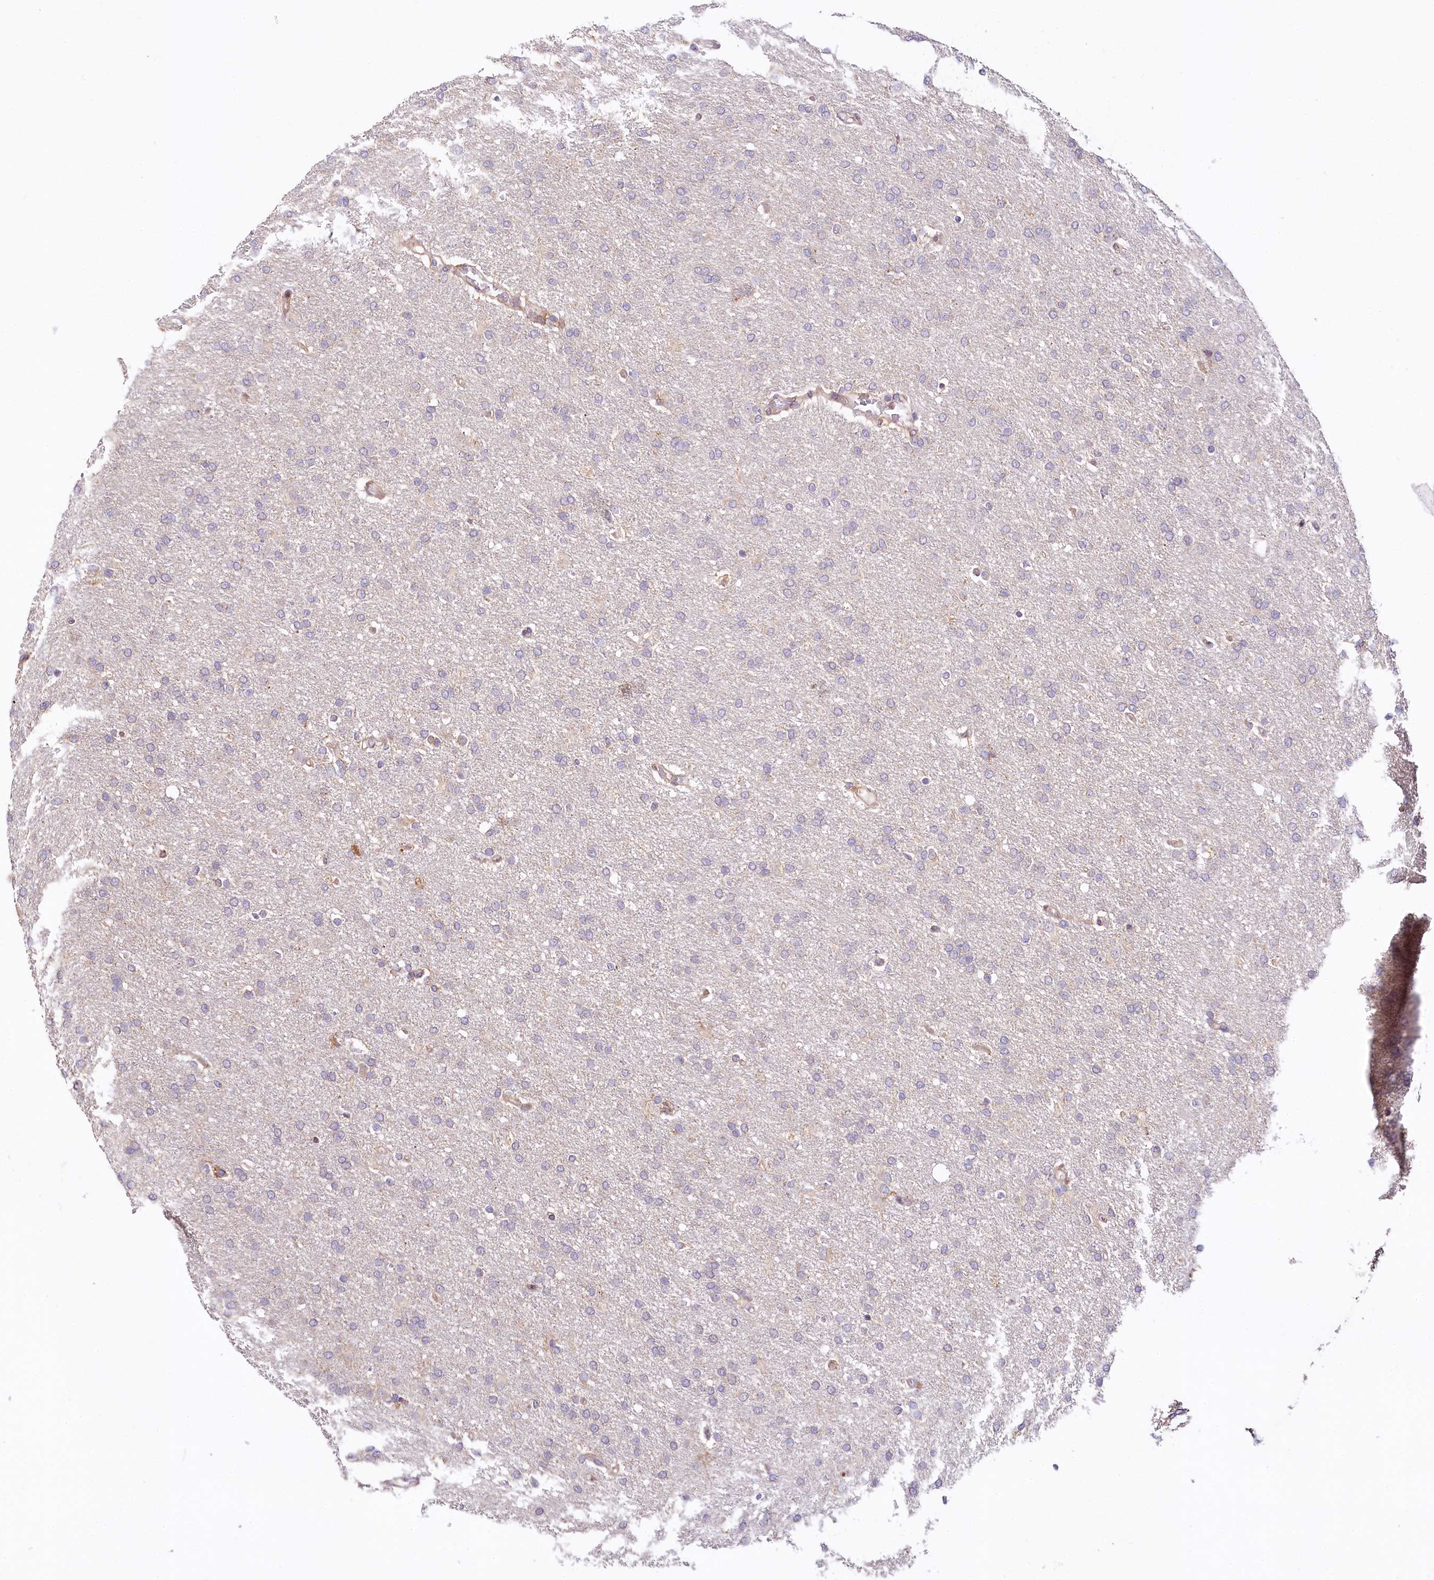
{"staining": {"intensity": "negative", "quantity": "none", "location": "none"}, "tissue": "glioma", "cell_type": "Tumor cells", "image_type": "cancer", "snomed": [{"axis": "morphology", "description": "Glioma, malignant, High grade"}, {"axis": "topography", "description": "Brain"}], "caption": "DAB (3,3'-diaminobenzidine) immunohistochemical staining of human malignant glioma (high-grade) displays no significant expression in tumor cells.", "gene": "VEGFA", "patient": {"sex": "male", "age": 72}}